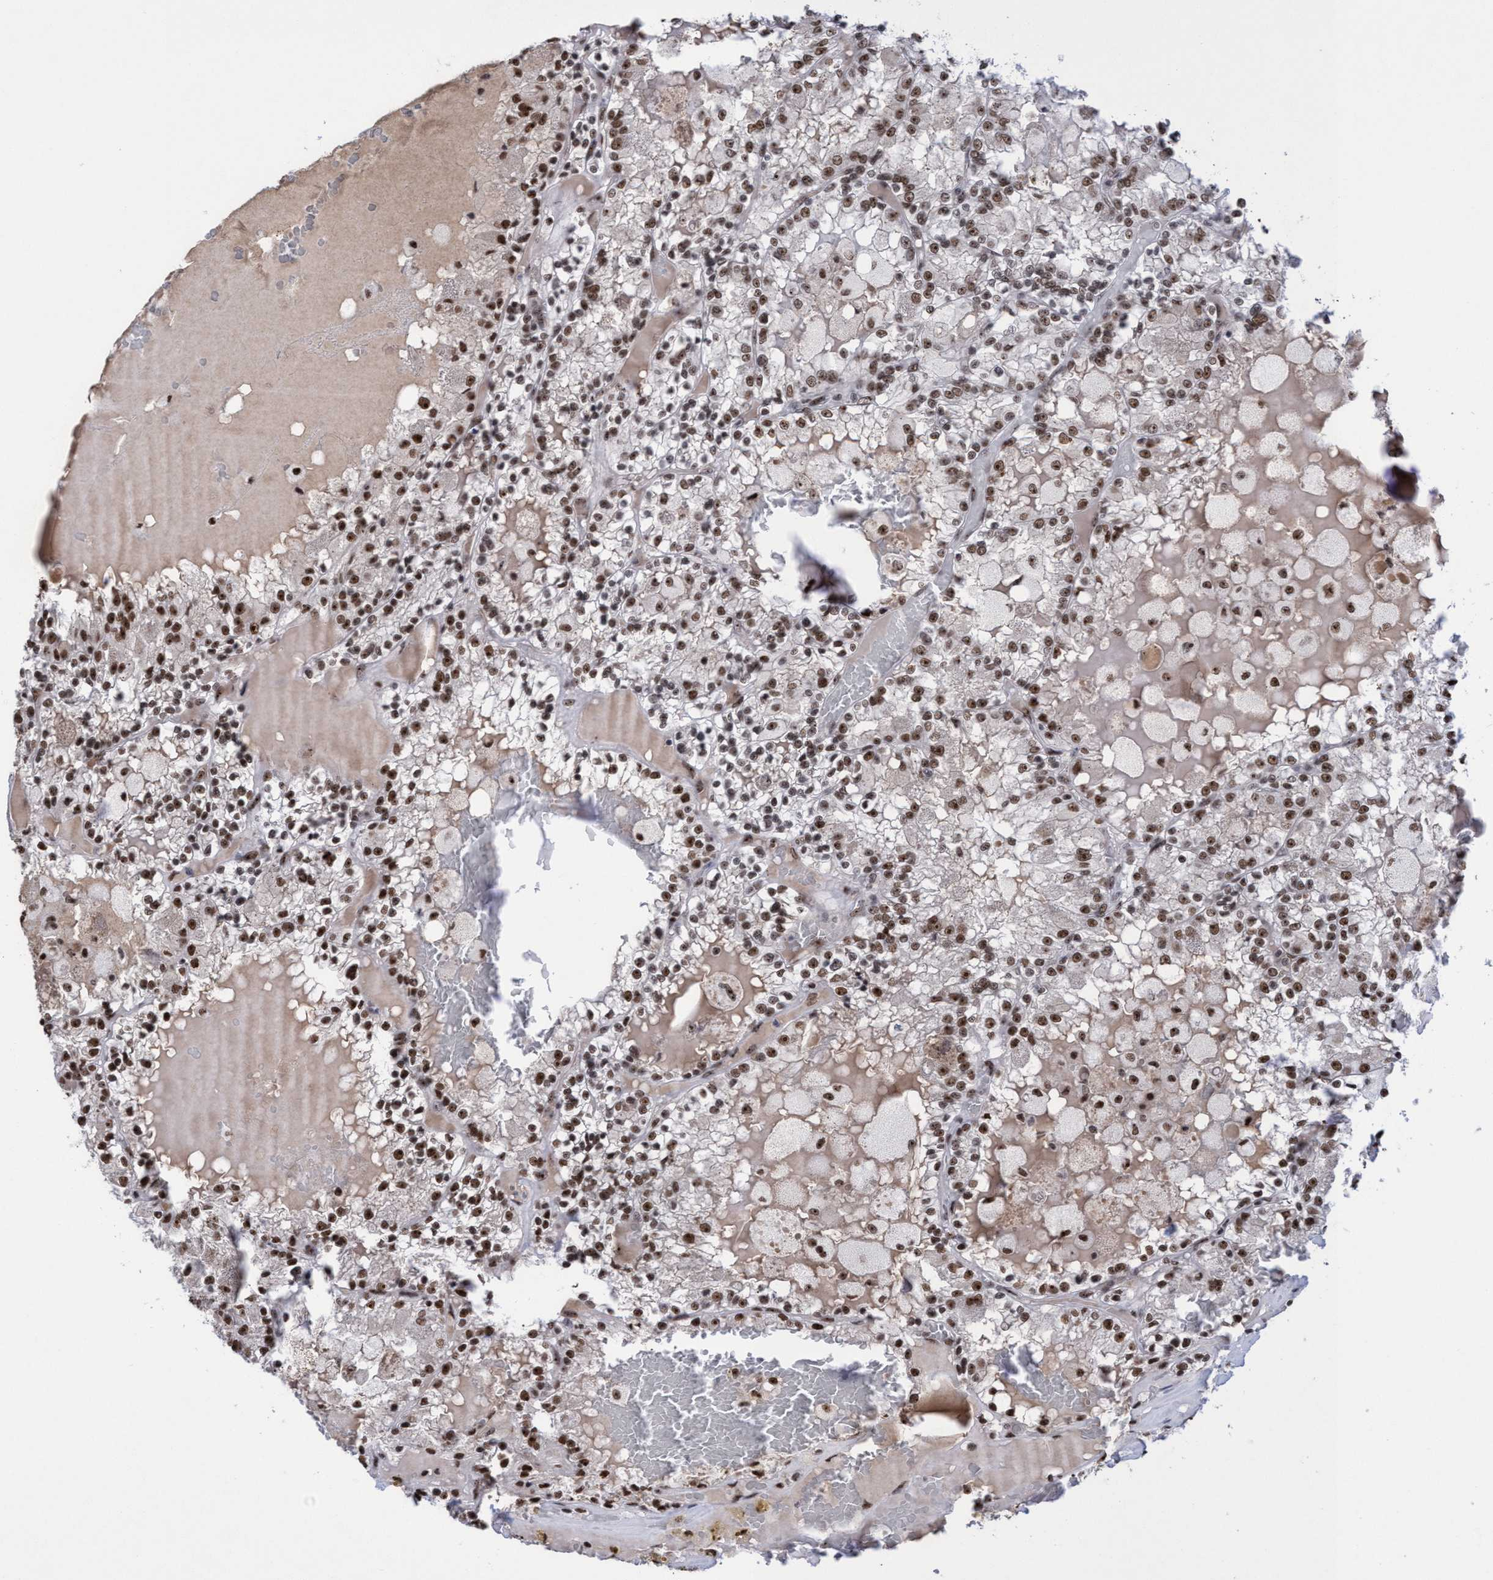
{"staining": {"intensity": "moderate", "quantity": ">75%", "location": "nuclear"}, "tissue": "renal cancer", "cell_type": "Tumor cells", "image_type": "cancer", "snomed": [{"axis": "morphology", "description": "Adenocarcinoma, NOS"}, {"axis": "topography", "description": "Kidney"}], "caption": "Tumor cells reveal moderate nuclear expression in approximately >75% of cells in adenocarcinoma (renal). (brown staining indicates protein expression, while blue staining denotes nuclei).", "gene": "EFCAB10", "patient": {"sex": "female", "age": 56}}